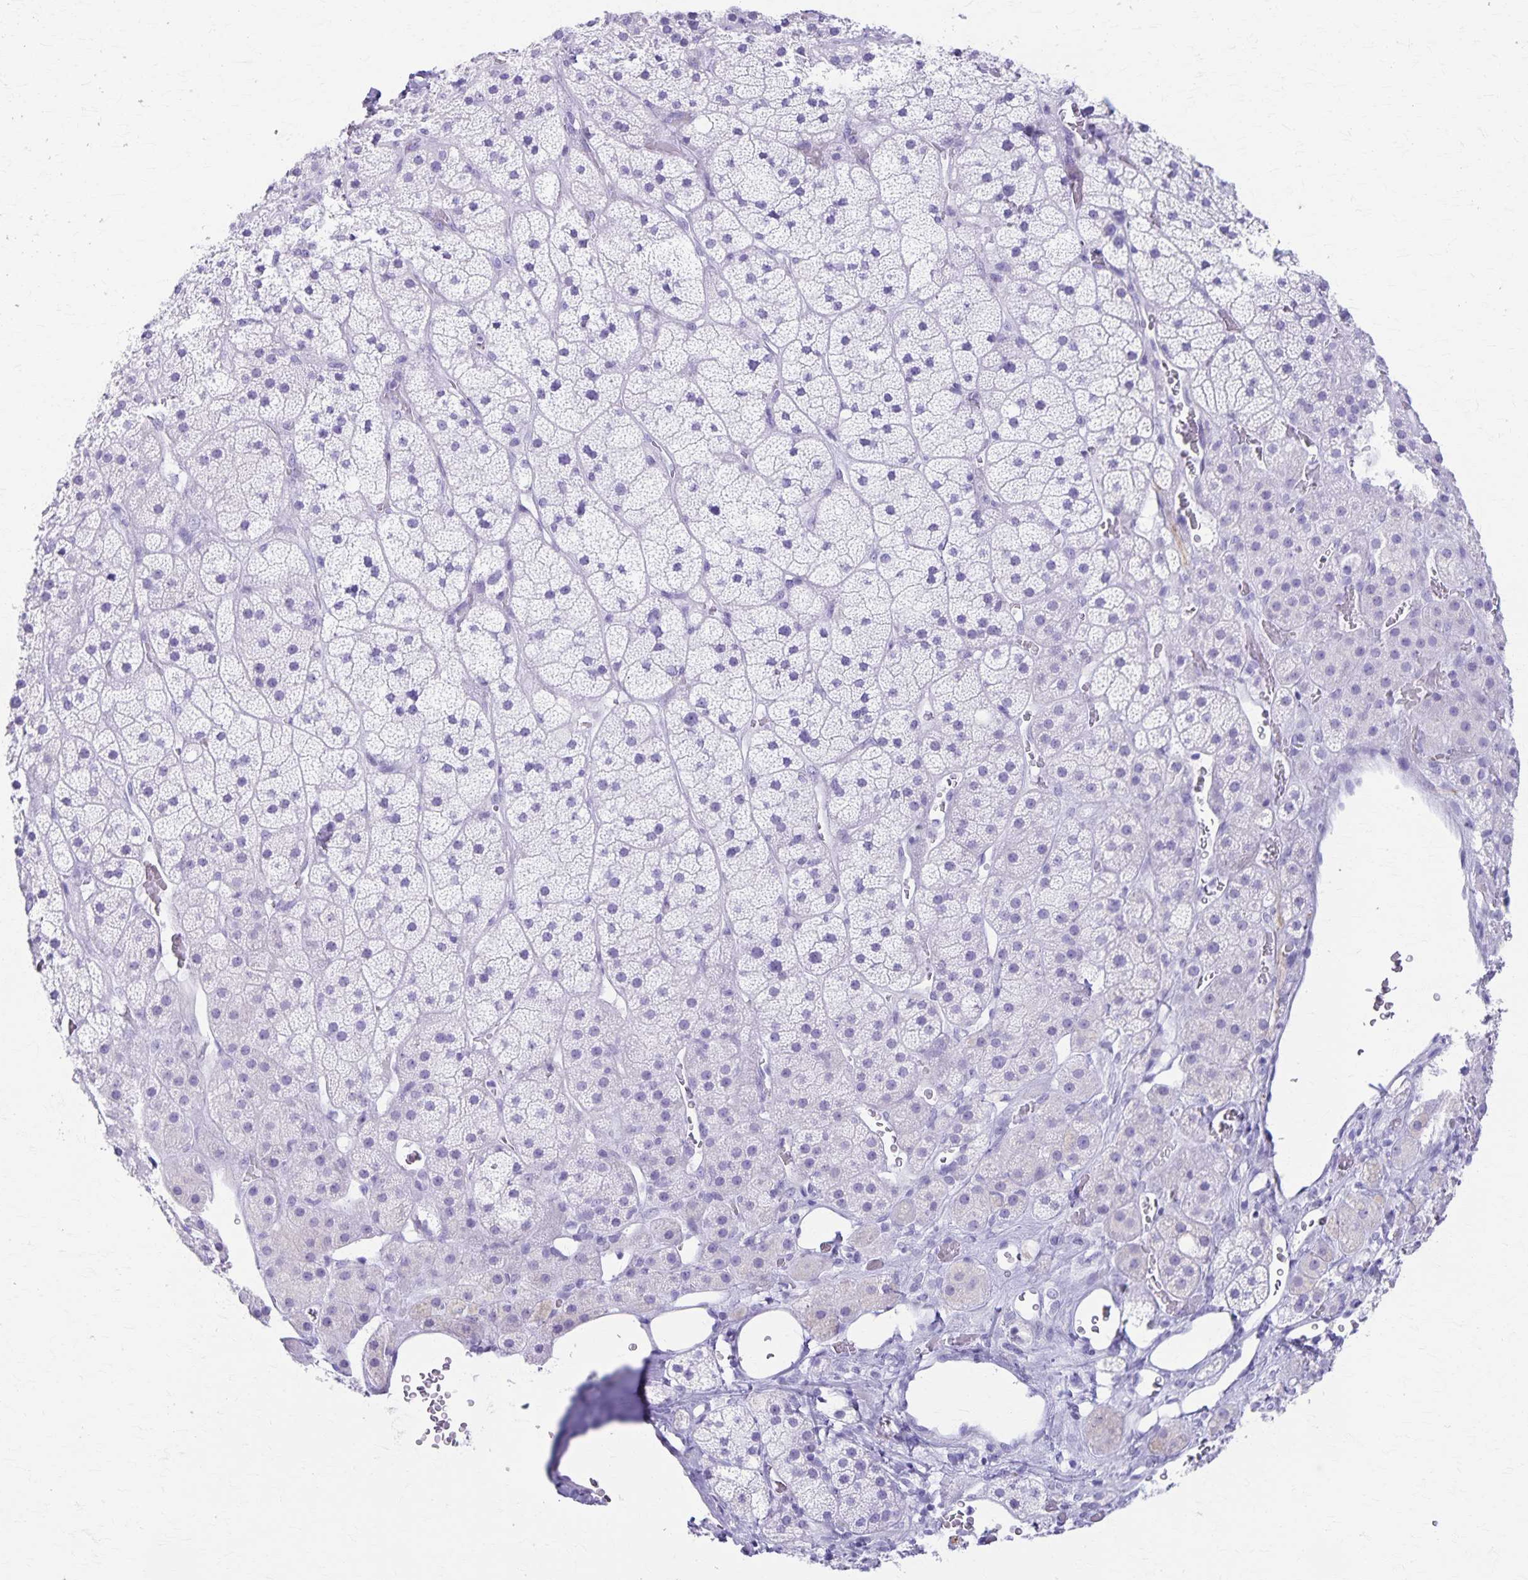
{"staining": {"intensity": "negative", "quantity": "none", "location": "none"}, "tissue": "adrenal gland", "cell_type": "Glandular cells", "image_type": "normal", "snomed": [{"axis": "morphology", "description": "Normal tissue, NOS"}, {"axis": "topography", "description": "Adrenal gland"}], "caption": "High power microscopy histopathology image of an IHC micrograph of normal adrenal gland, revealing no significant staining in glandular cells. Nuclei are stained in blue.", "gene": "DEFA5", "patient": {"sex": "male", "age": 57}}